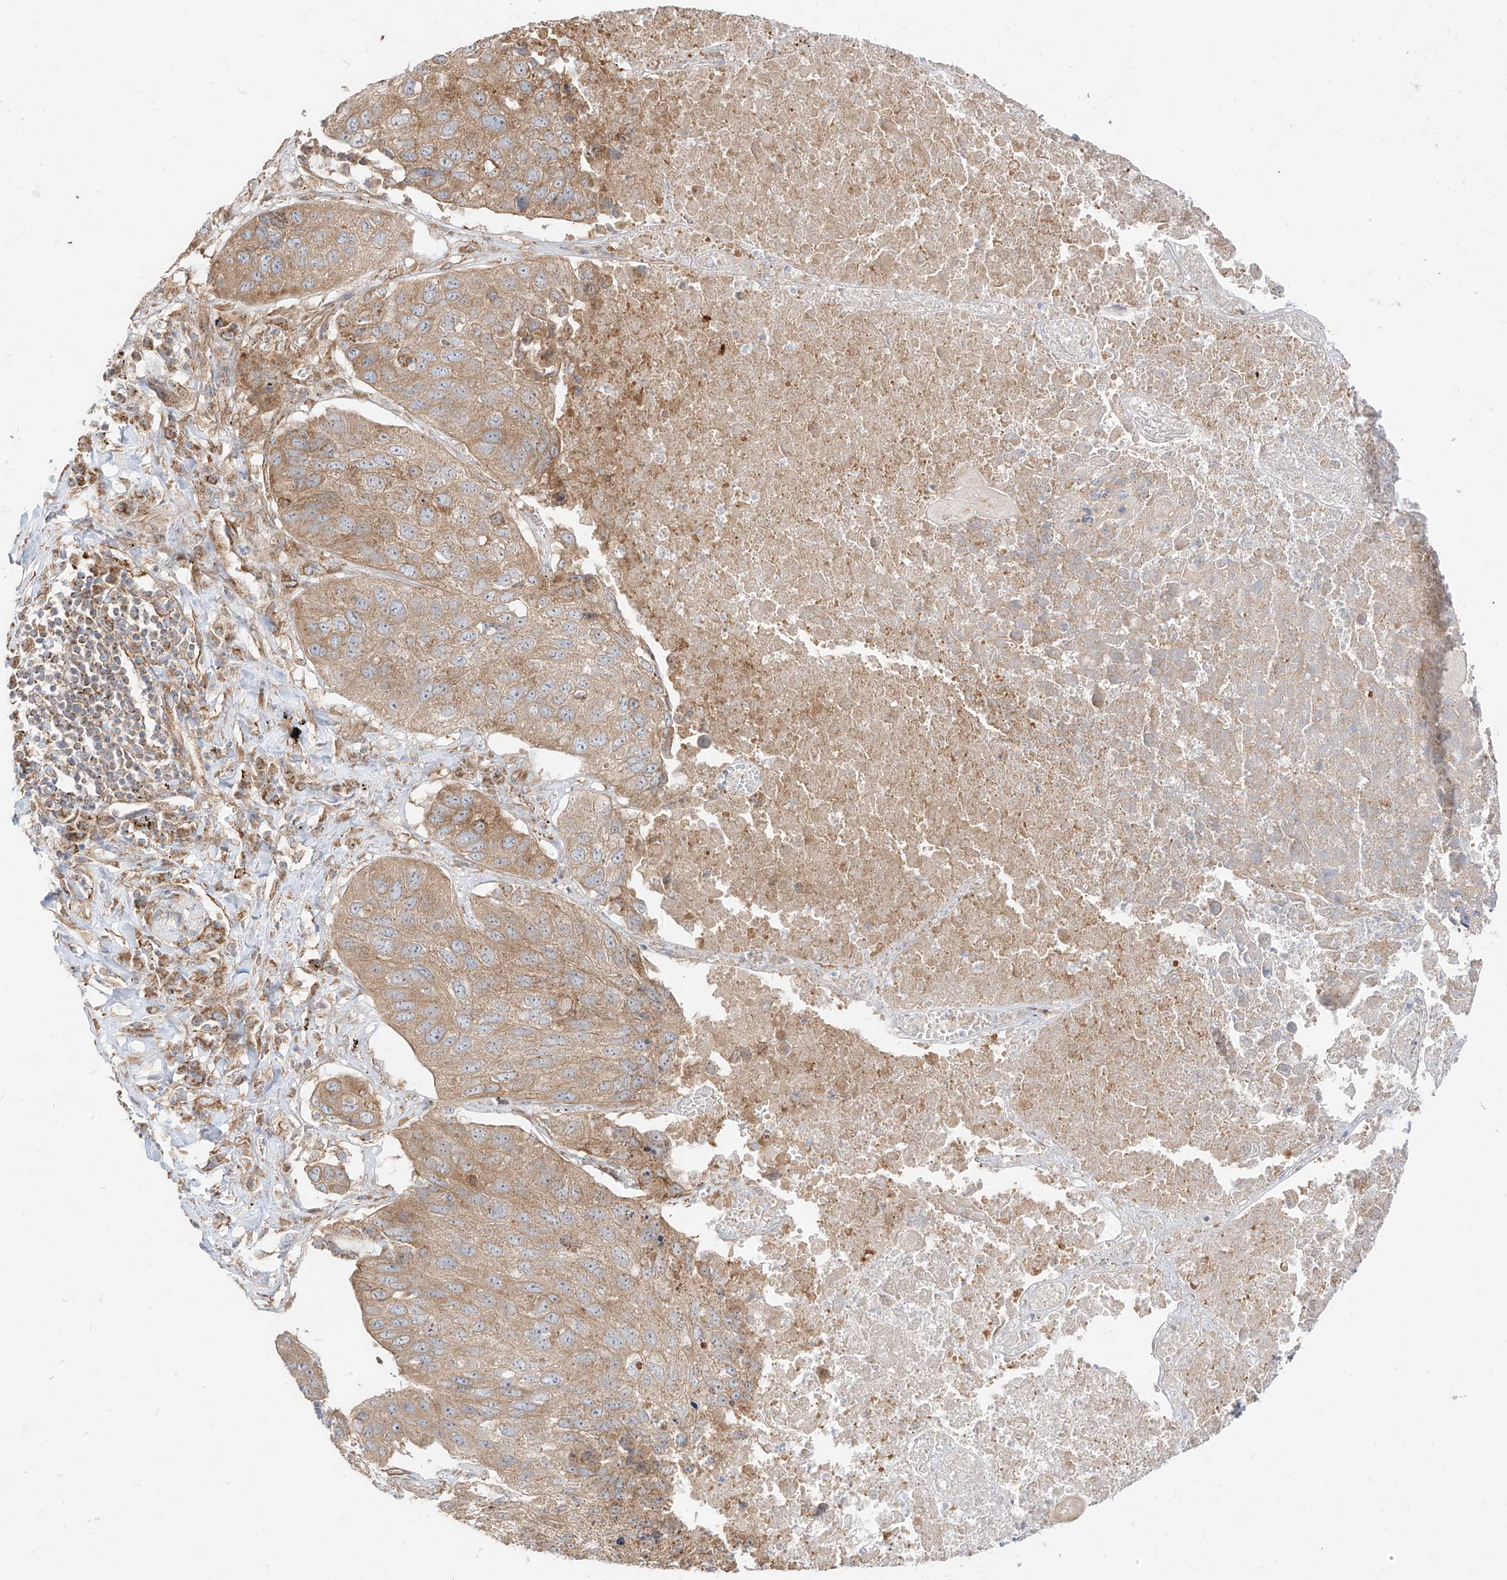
{"staining": {"intensity": "moderate", "quantity": ">75%", "location": "cytoplasmic/membranous"}, "tissue": "lung cancer", "cell_type": "Tumor cells", "image_type": "cancer", "snomed": [{"axis": "morphology", "description": "Squamous cell carcinoma, NOS"}, {"axis": "topography", "description": "Lung"}], "caption": "Immunohistochemistry (DAB (3,3'-diaminobenzidine)) staining of human lung squamous cell carcinoma exhibits moderate cytoplasmic/membranous protein staining in approximately >75% of tumor cells. (Brightfield microscopy of DAB IHC at high magnification).", "gene": "PLCL1", "patient": {"sex": "male", "age": 61}}